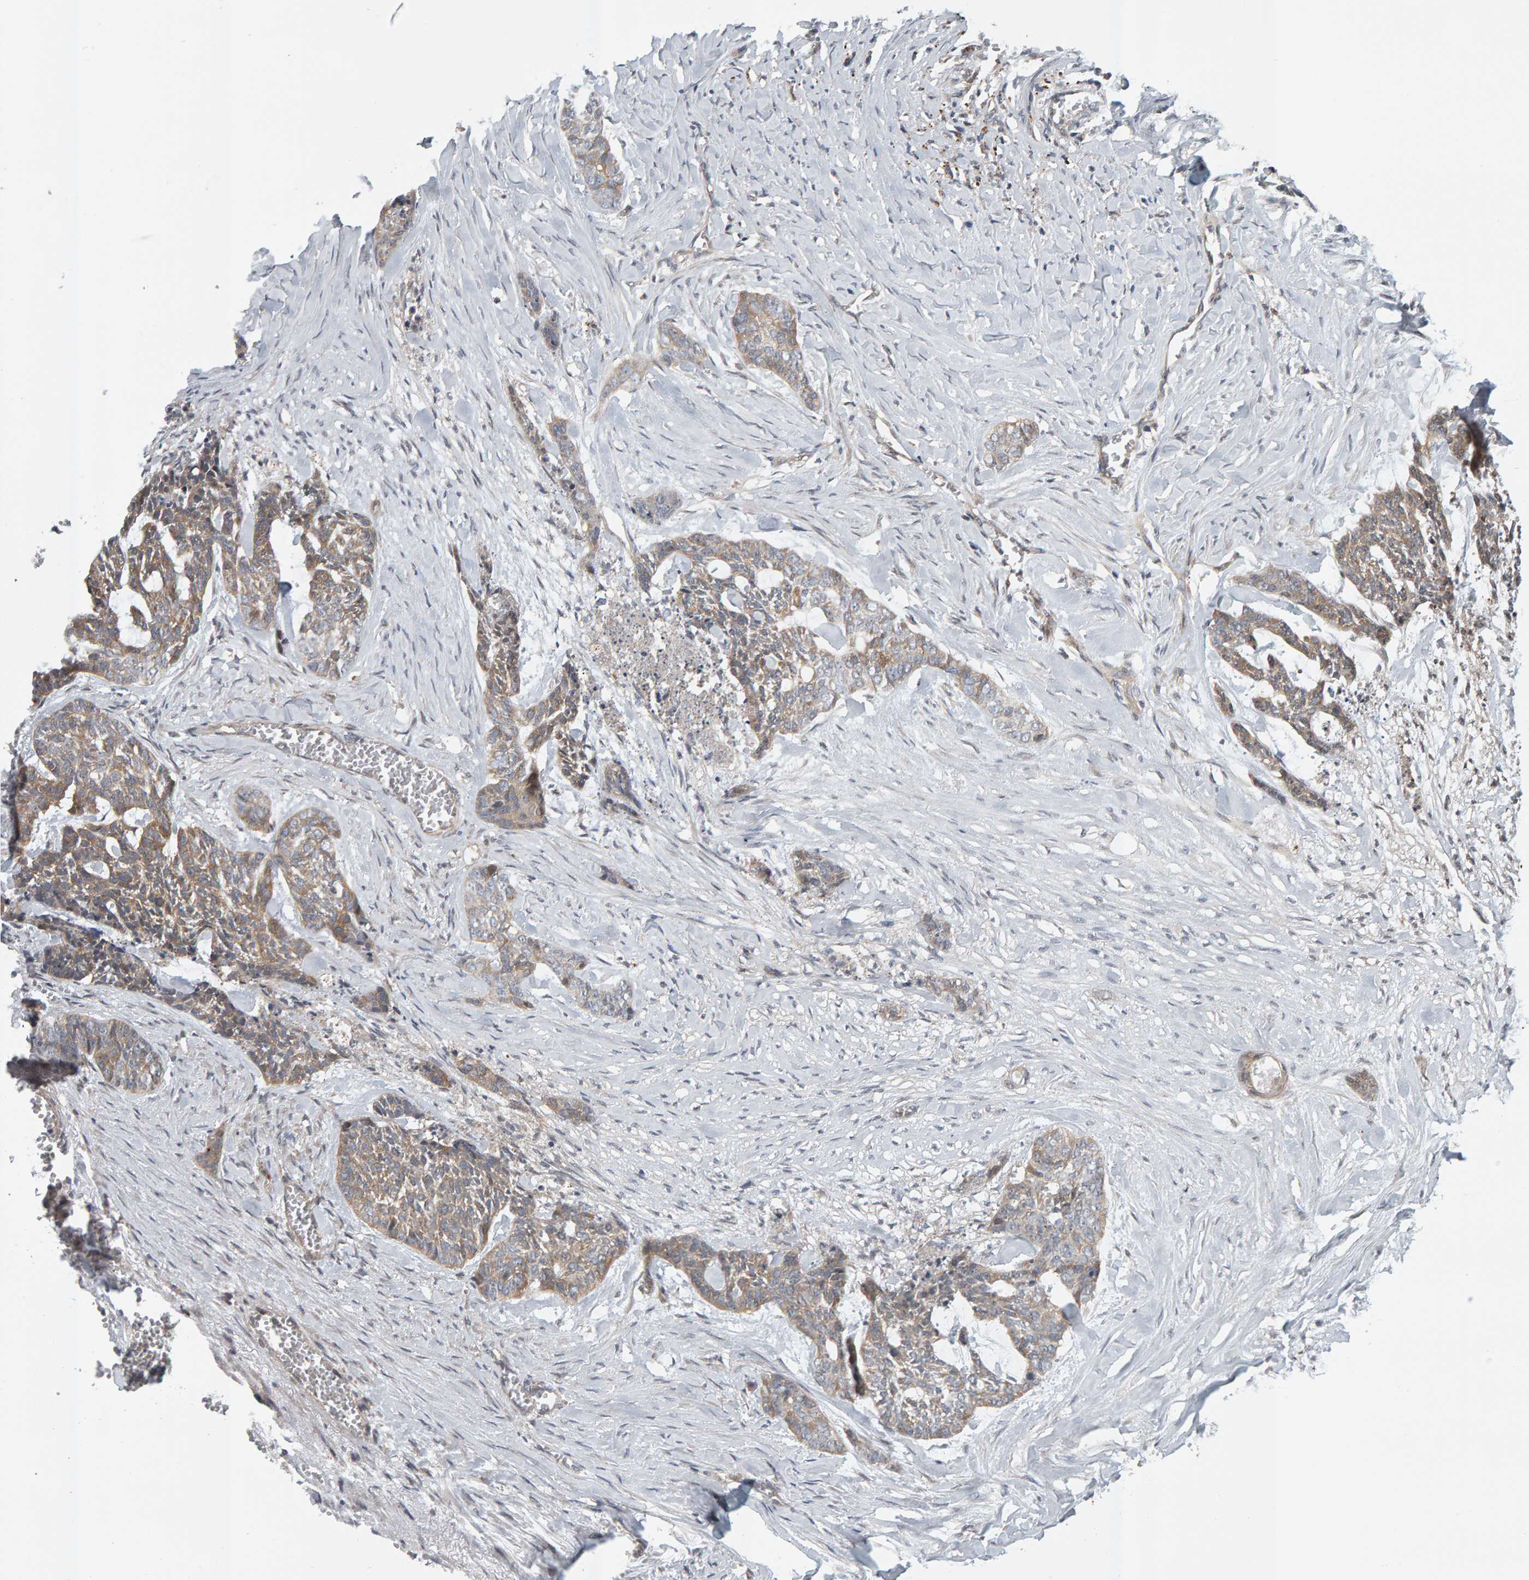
{"staining": {"intensity": "moderate", "quantity": "25%-75%", "location": "cytoplasmic/membranous"}, "tissue": "skin cancer", "cell_type": "Tumor cells", "image_type": "cancer", "snomed": [{"axis": "morphology", "description": "Basal cell carcinoma"}, {"axis": "topography", "description": "Skin"}], "caption": "Moderate cytoplasmic/membranous expression is identified in about 25%-75% of tumor cells in skin cancer (basal cell carcinoma). (DAB IHC, brown staining for protein, blue staining for nuclei).", "gene": "ZNF160", "patient": {"sex": "female", "age": 64}}